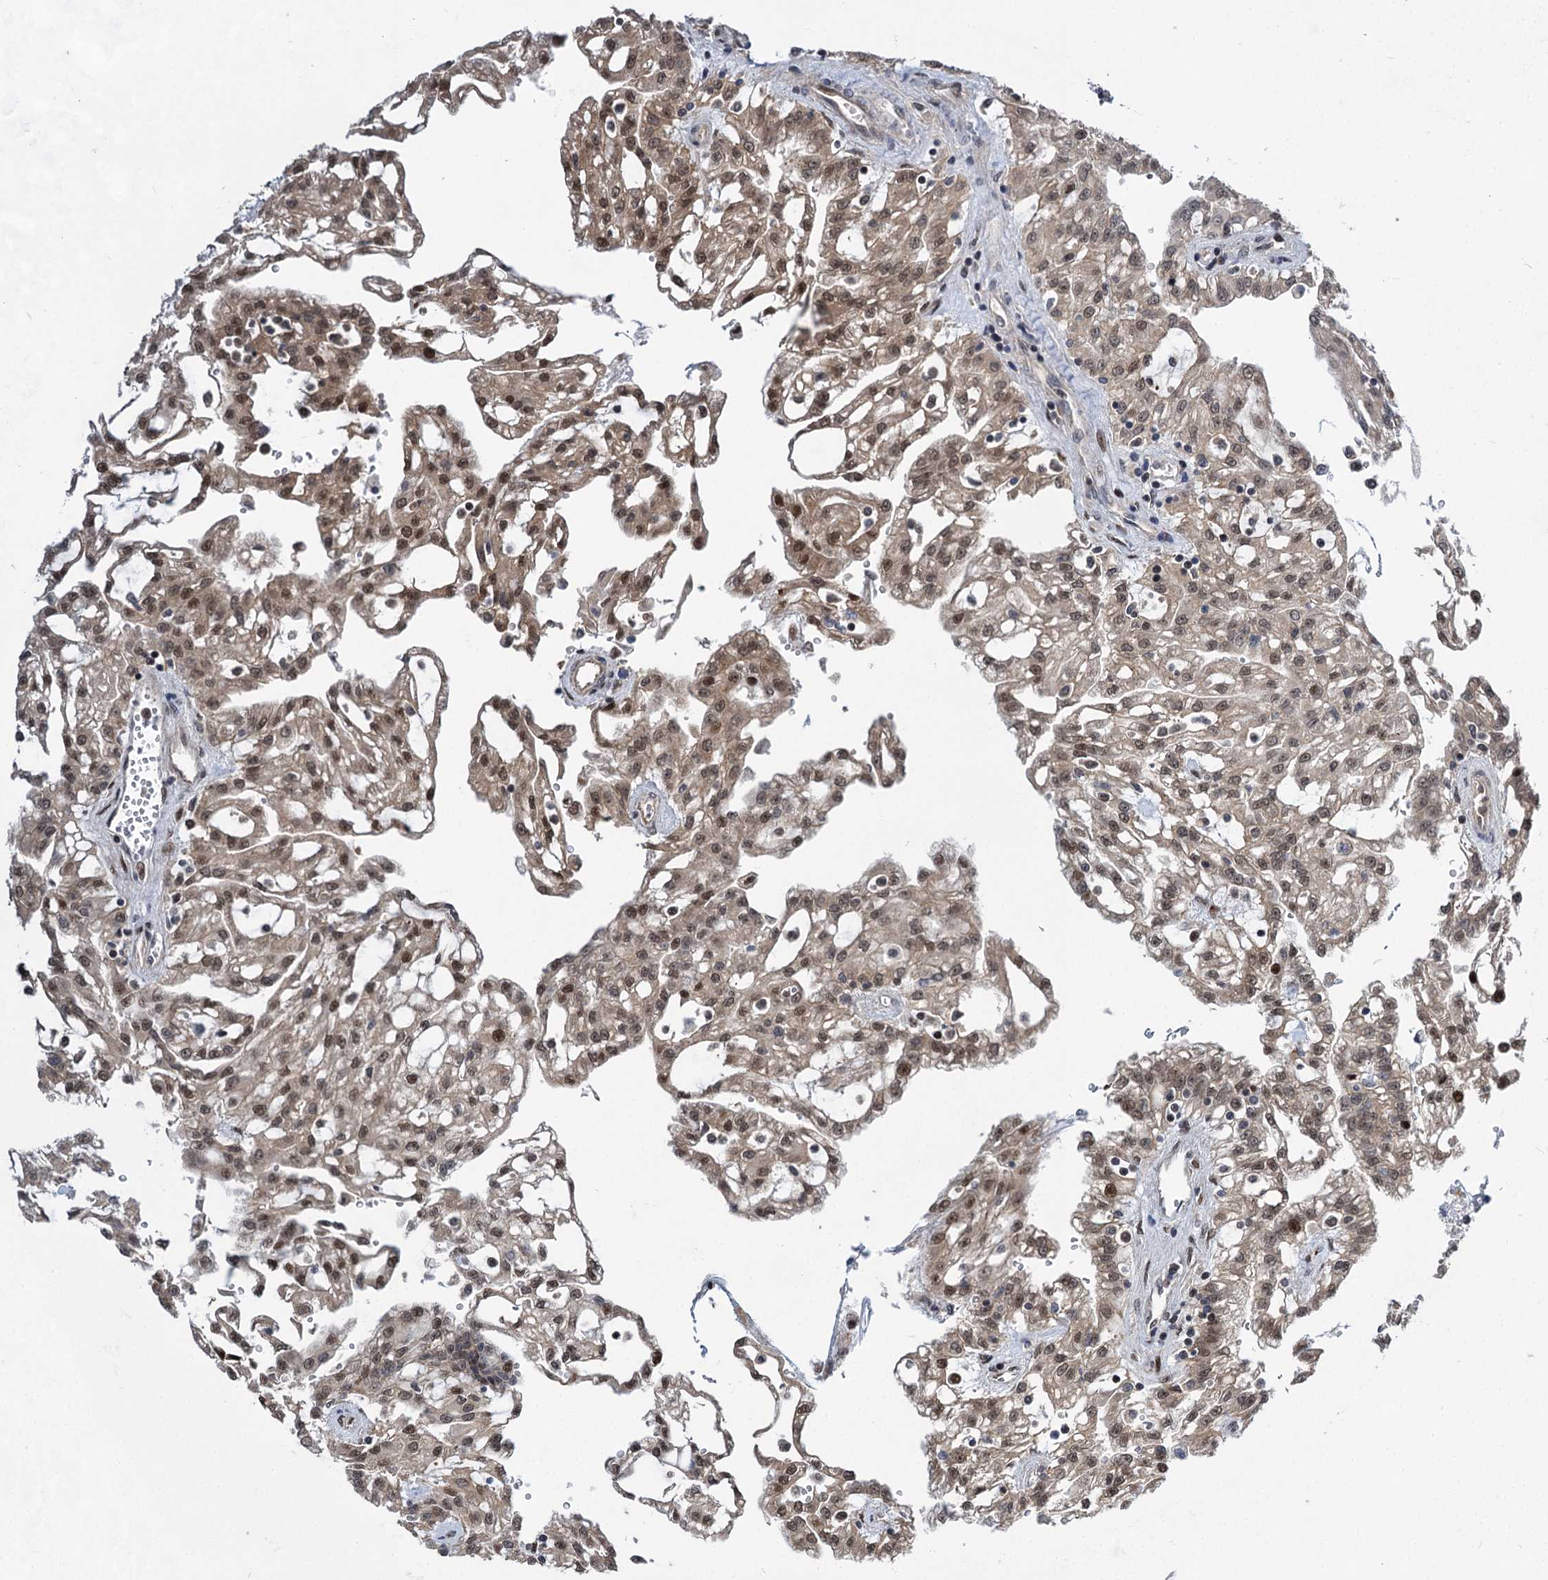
{"staining": {"intensity": "moderate", "quantity": ">75%", "location": "nuclear"}, "tissue": "renal cancer", "cell_type": "Tumor cells", "image_type": "cancer", "snomed": [{"axis": "morphology", "description": "Adenocarcinoma, NOS"}, {"axis": "topography", "description": "Kidney"}], "caption": "Immunohistochemical staining of renal cancer displays medium levels of moderate nuclear protein positivity in about >75% of tumor cells. (DAB = brown stain, brightfield microscopy at high magnification).", "gene": "GPBP1", "patient": {"sex": "male", "age": 63}}